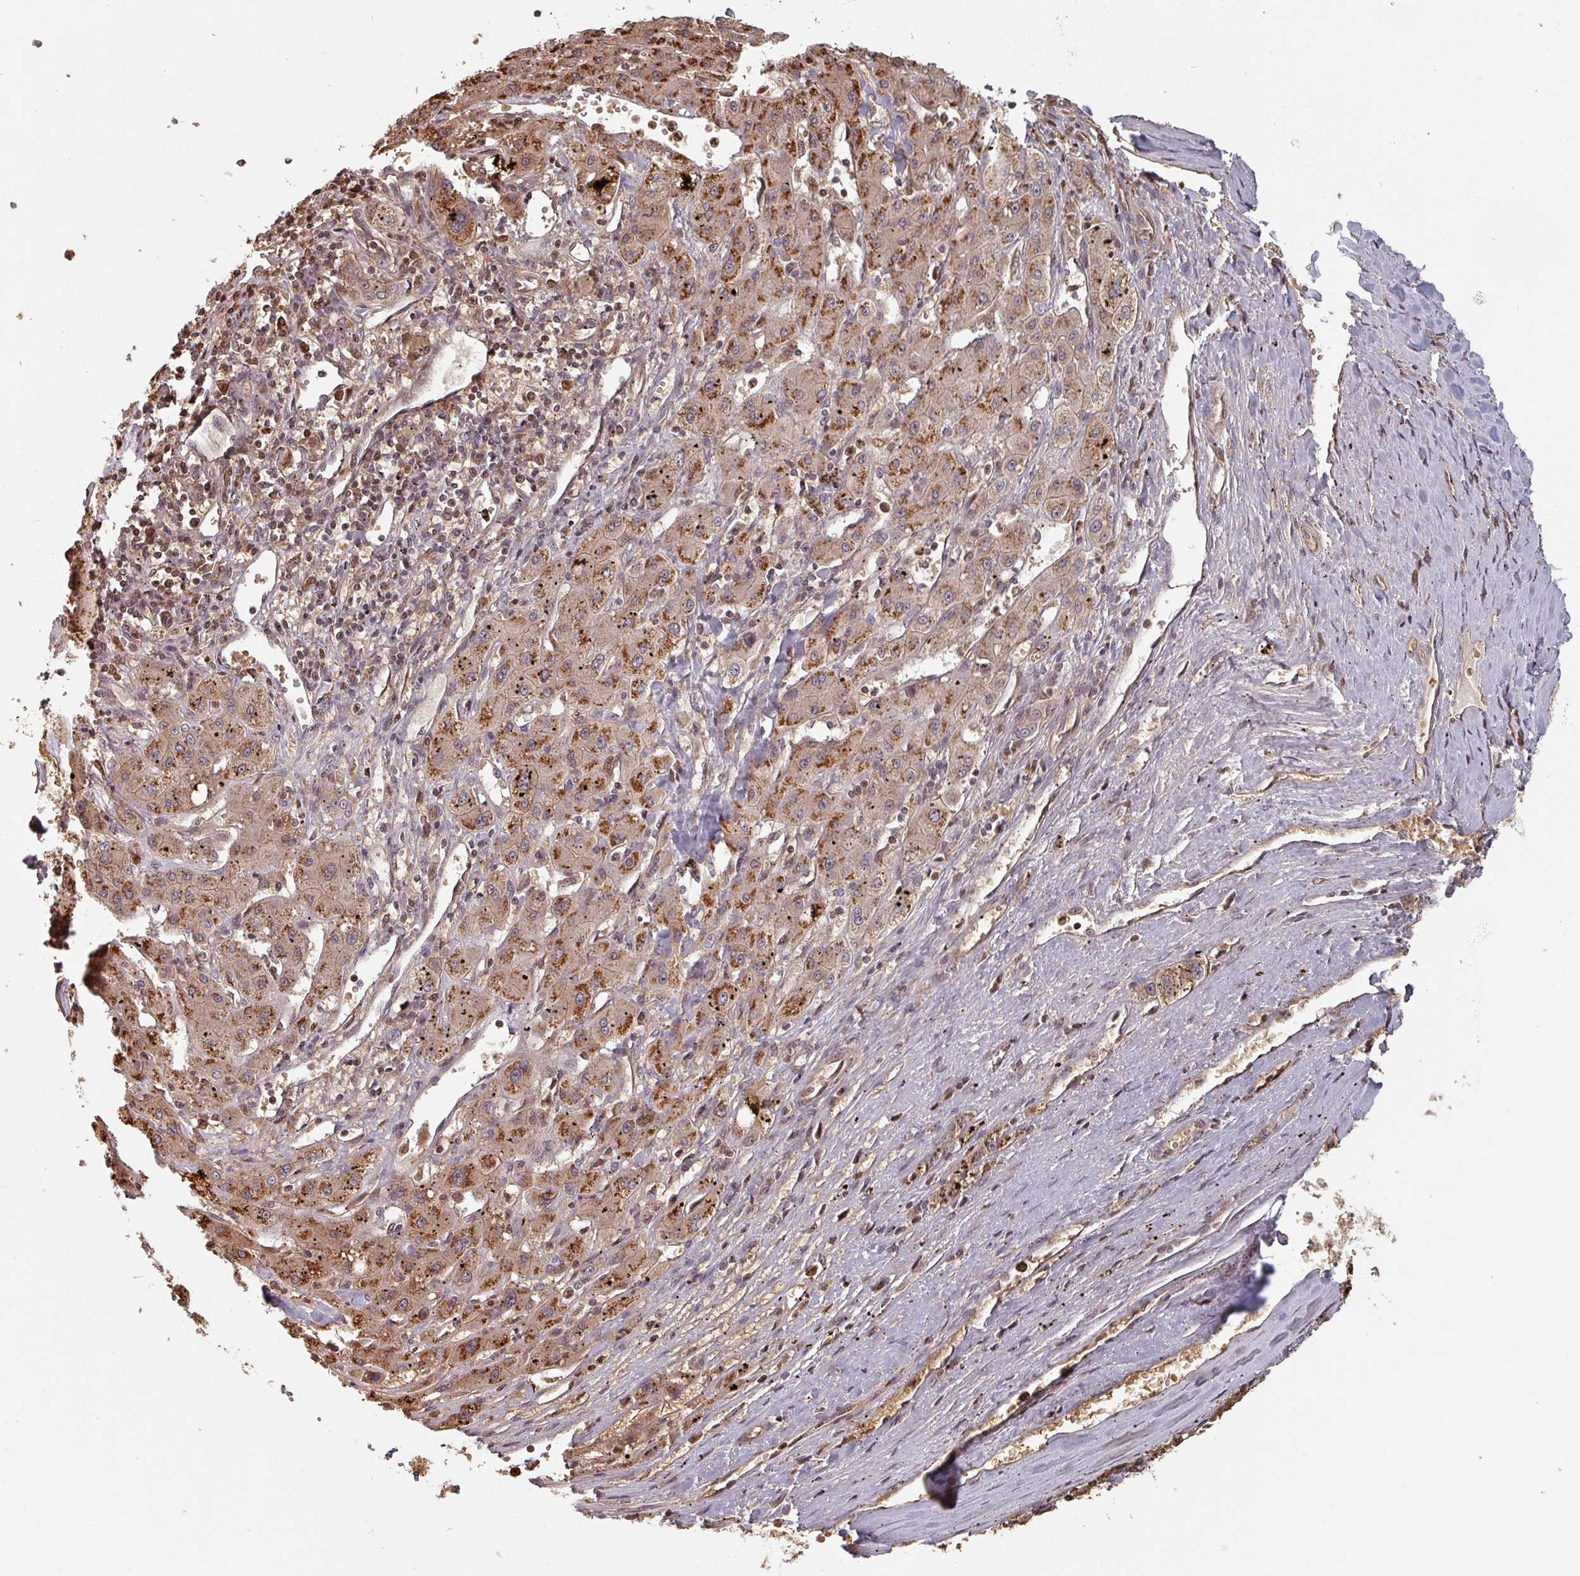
{"staining": {"intensity": "moderate", "quantity": ">75%", "location": "cytoplasmic/membranous"}, "tissue": "liver cancer", "cell_type": "Tumor cells", "image_type": "cancer", "snomed": [{"axis": "morphology", "description": "Carcinoma, Hepatocellular, NOS"}, {"axis": "topography", "description": "Liver"}], "caption": "A photomicrograph of human liver hepatocellular carcinoma stained for a protein reveals moderate cytoplasmic/membranous brown staining in tumor cells. (IHC, brightfield microscopy, high magnification).", "gene": "EID1", "patient": {"sex": "male", "age": 72}}